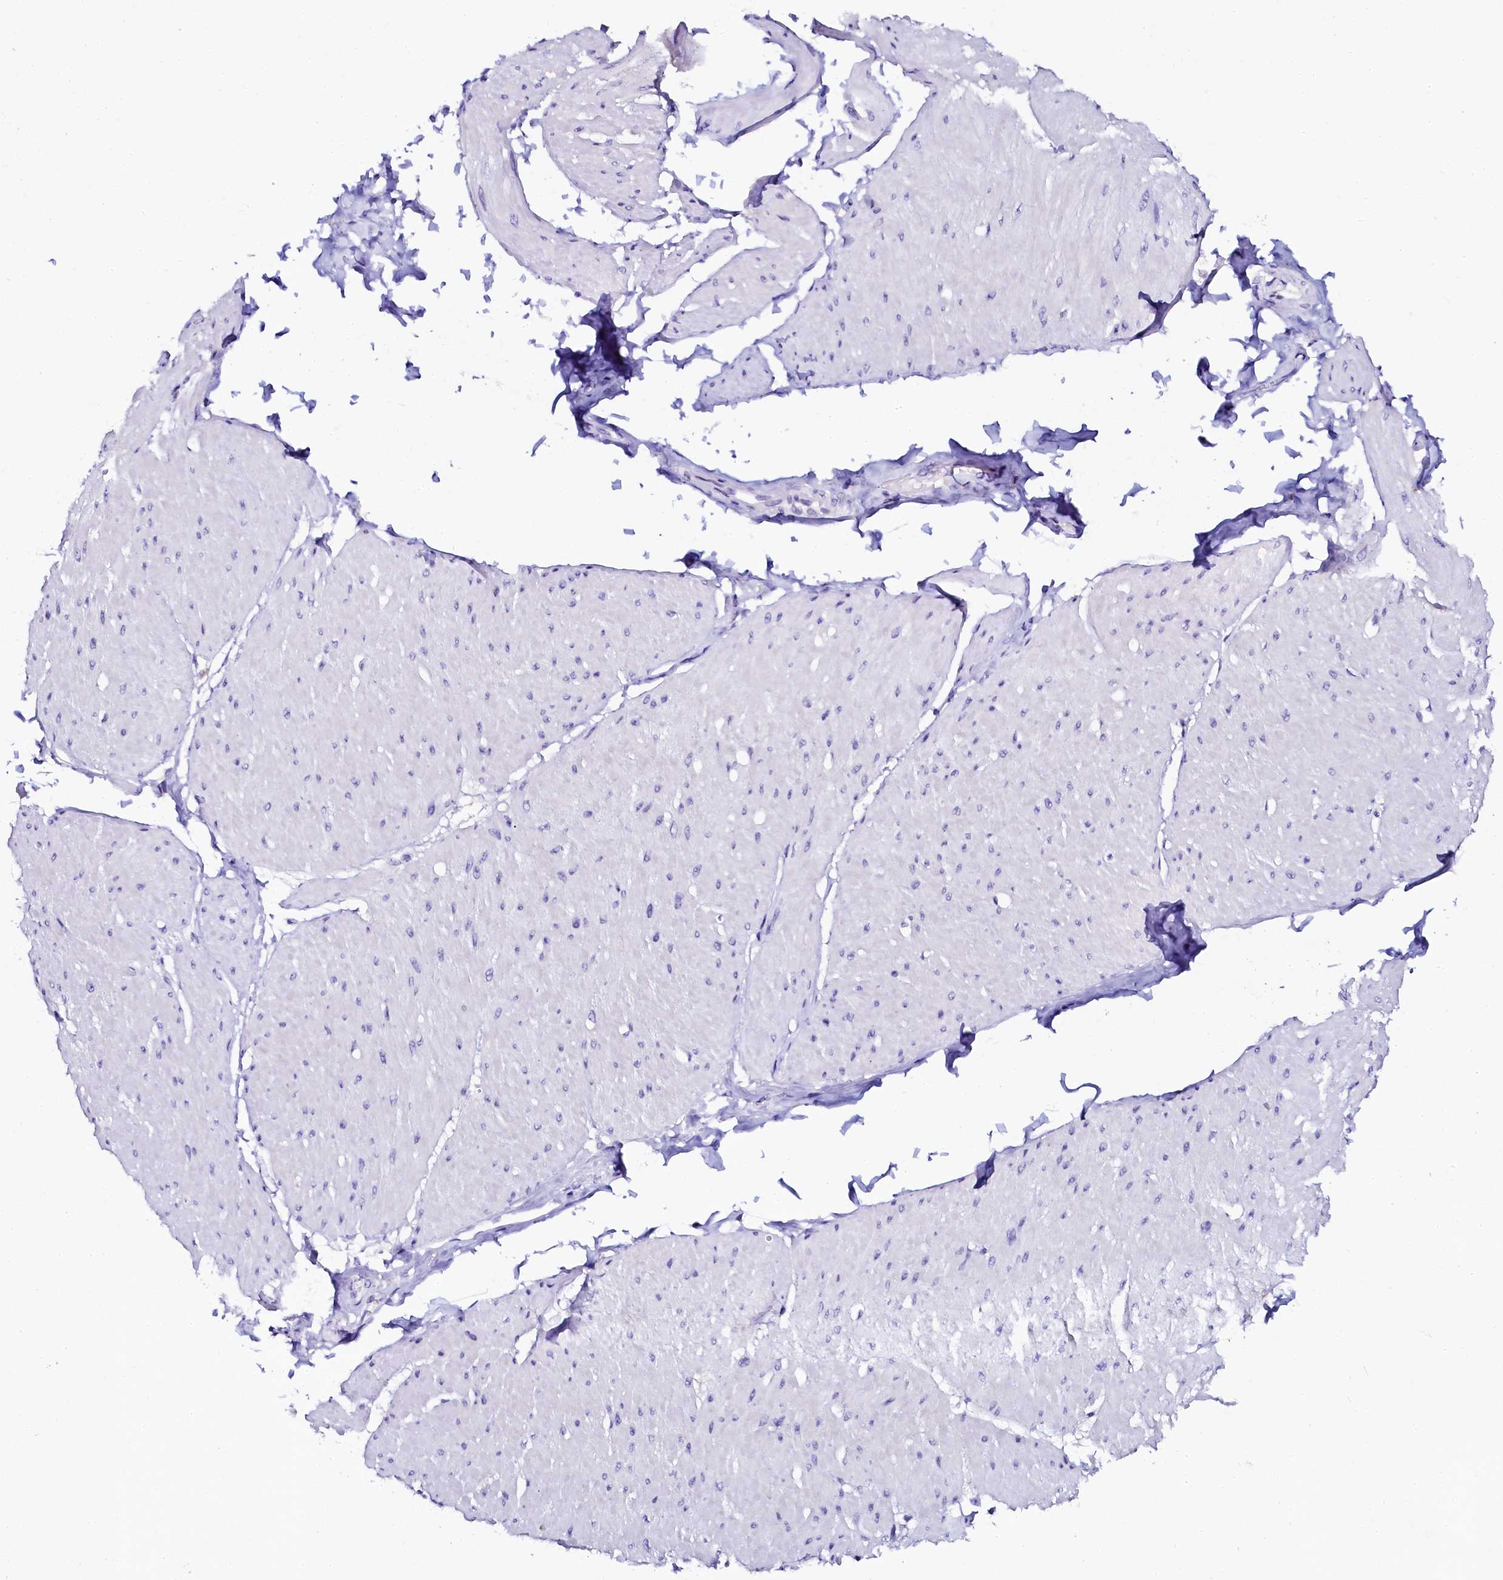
{"staining": {"intensity": "negative", "quantity": "none", "location": "none"}, "tissue": "smooth muscle", "cell_type": "Smooth muscle cells", "image_type": "normal", "snomed": [{"axis": "morphology", "description": "Urothelial carcinoma, High grade"}, {"axis": "topography", "description": "Urinary bladder"}], "caption": "This image is of normal smooth muscle stained with immunohistochemistry to label a protein in brown with the nuclei are counter-stained blue. There is no expression in smooth muscle cells.", "gene": "SORD", "patient": {"sex": "male", "age": 46}}